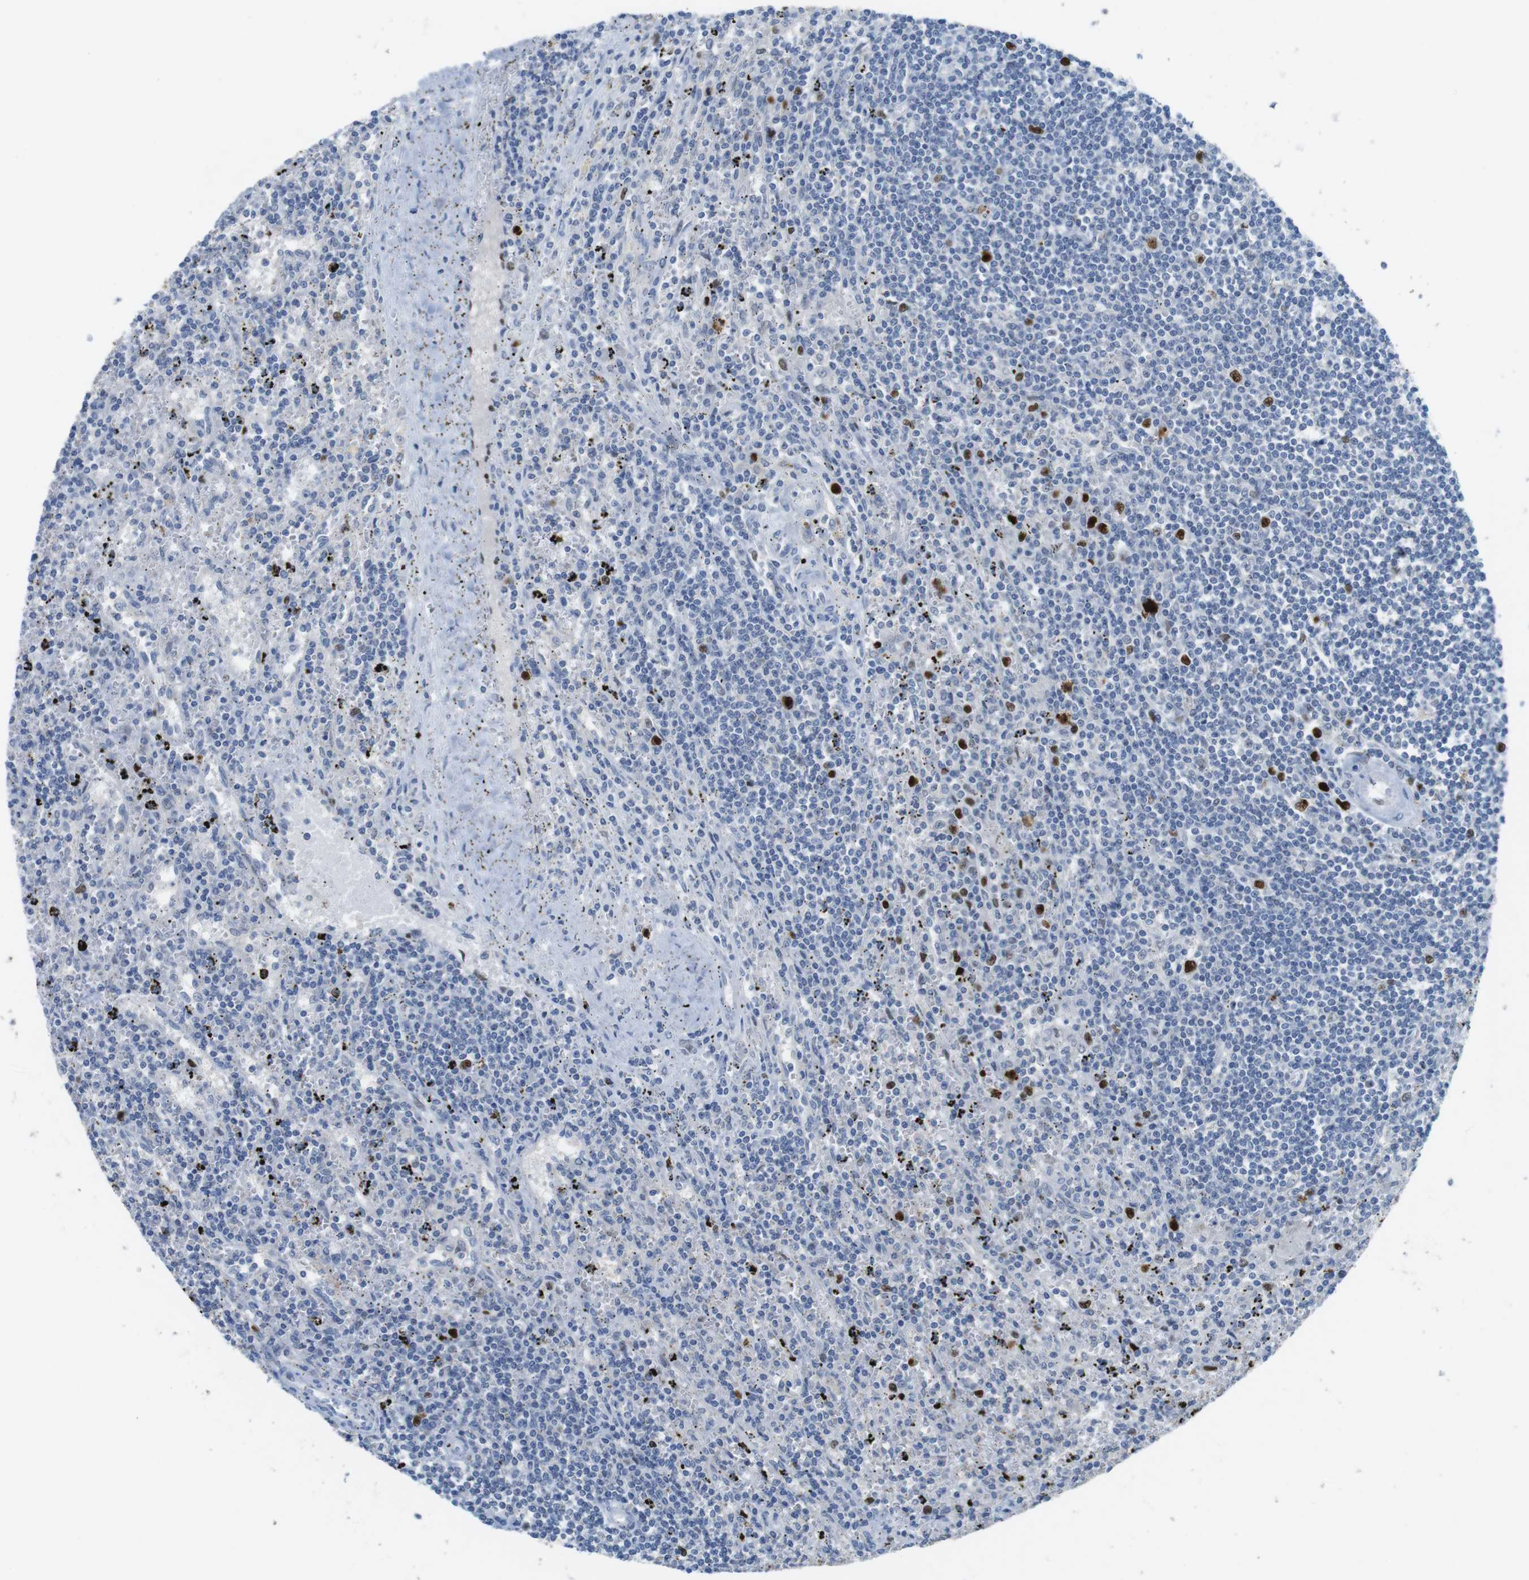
{"staining": {"intensity": "strong", "quantity": "<25%", "location": "nuclear"}, "tissue": "lymphoma", "cell_type": "Tumor cells", "image_type": "cancer", "snomed": [{"axis": "morphology", "description": "Malignant lymphoma, non-Hodgkin's type, Low grade"}, {"axis": "topography", "description": "Spleen"}], "caption": "Protein staining shows strong nuclear staining in about <25% of tumor cells in malignant lymphoma, non-Hodgkin's type (low-grade). (IHC, brightfield microscopy, high magnification).", "gene": "KPNA2", "patient": {"sex": "male", "age": 76}}